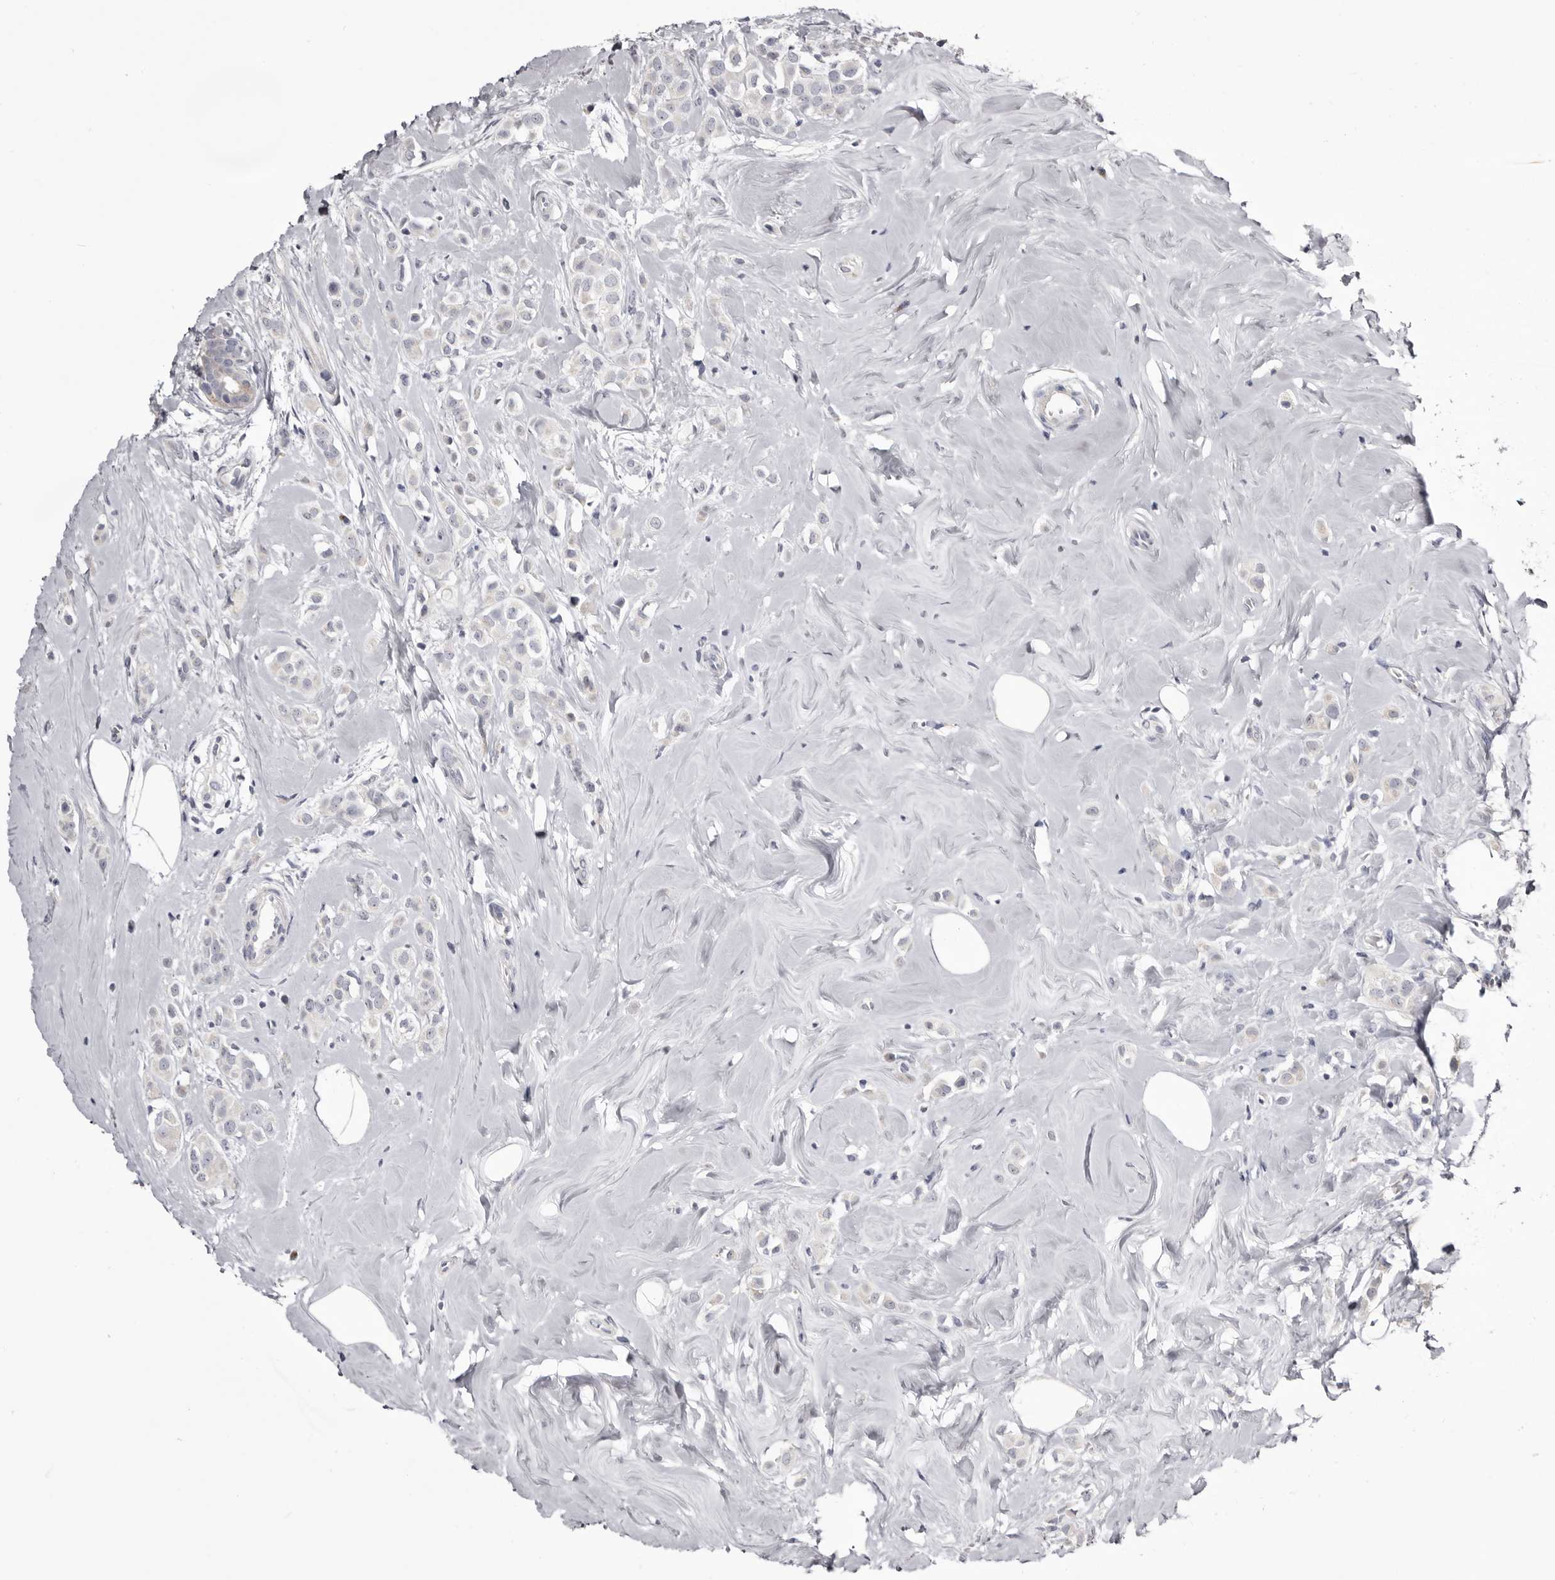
{"staining": {"intensity": "negative", "quantity": "none", "location": "none"}, "tissue": "breast cancer", "cell_type": "Tumor cells", "image_type": "cancer", "snomed": [{"axis": "morphology", "description": "Lobular carcinoma"}, {"axis": "topography", "description": "Breast"}], "caption": "This is an immunohistochemistry (IHC) micrograph of human breast lobular carcinoma. There is no positivity in tumor cells.", "gene": "CASQ1", "patient": {"sex": "female", "age": 47}}